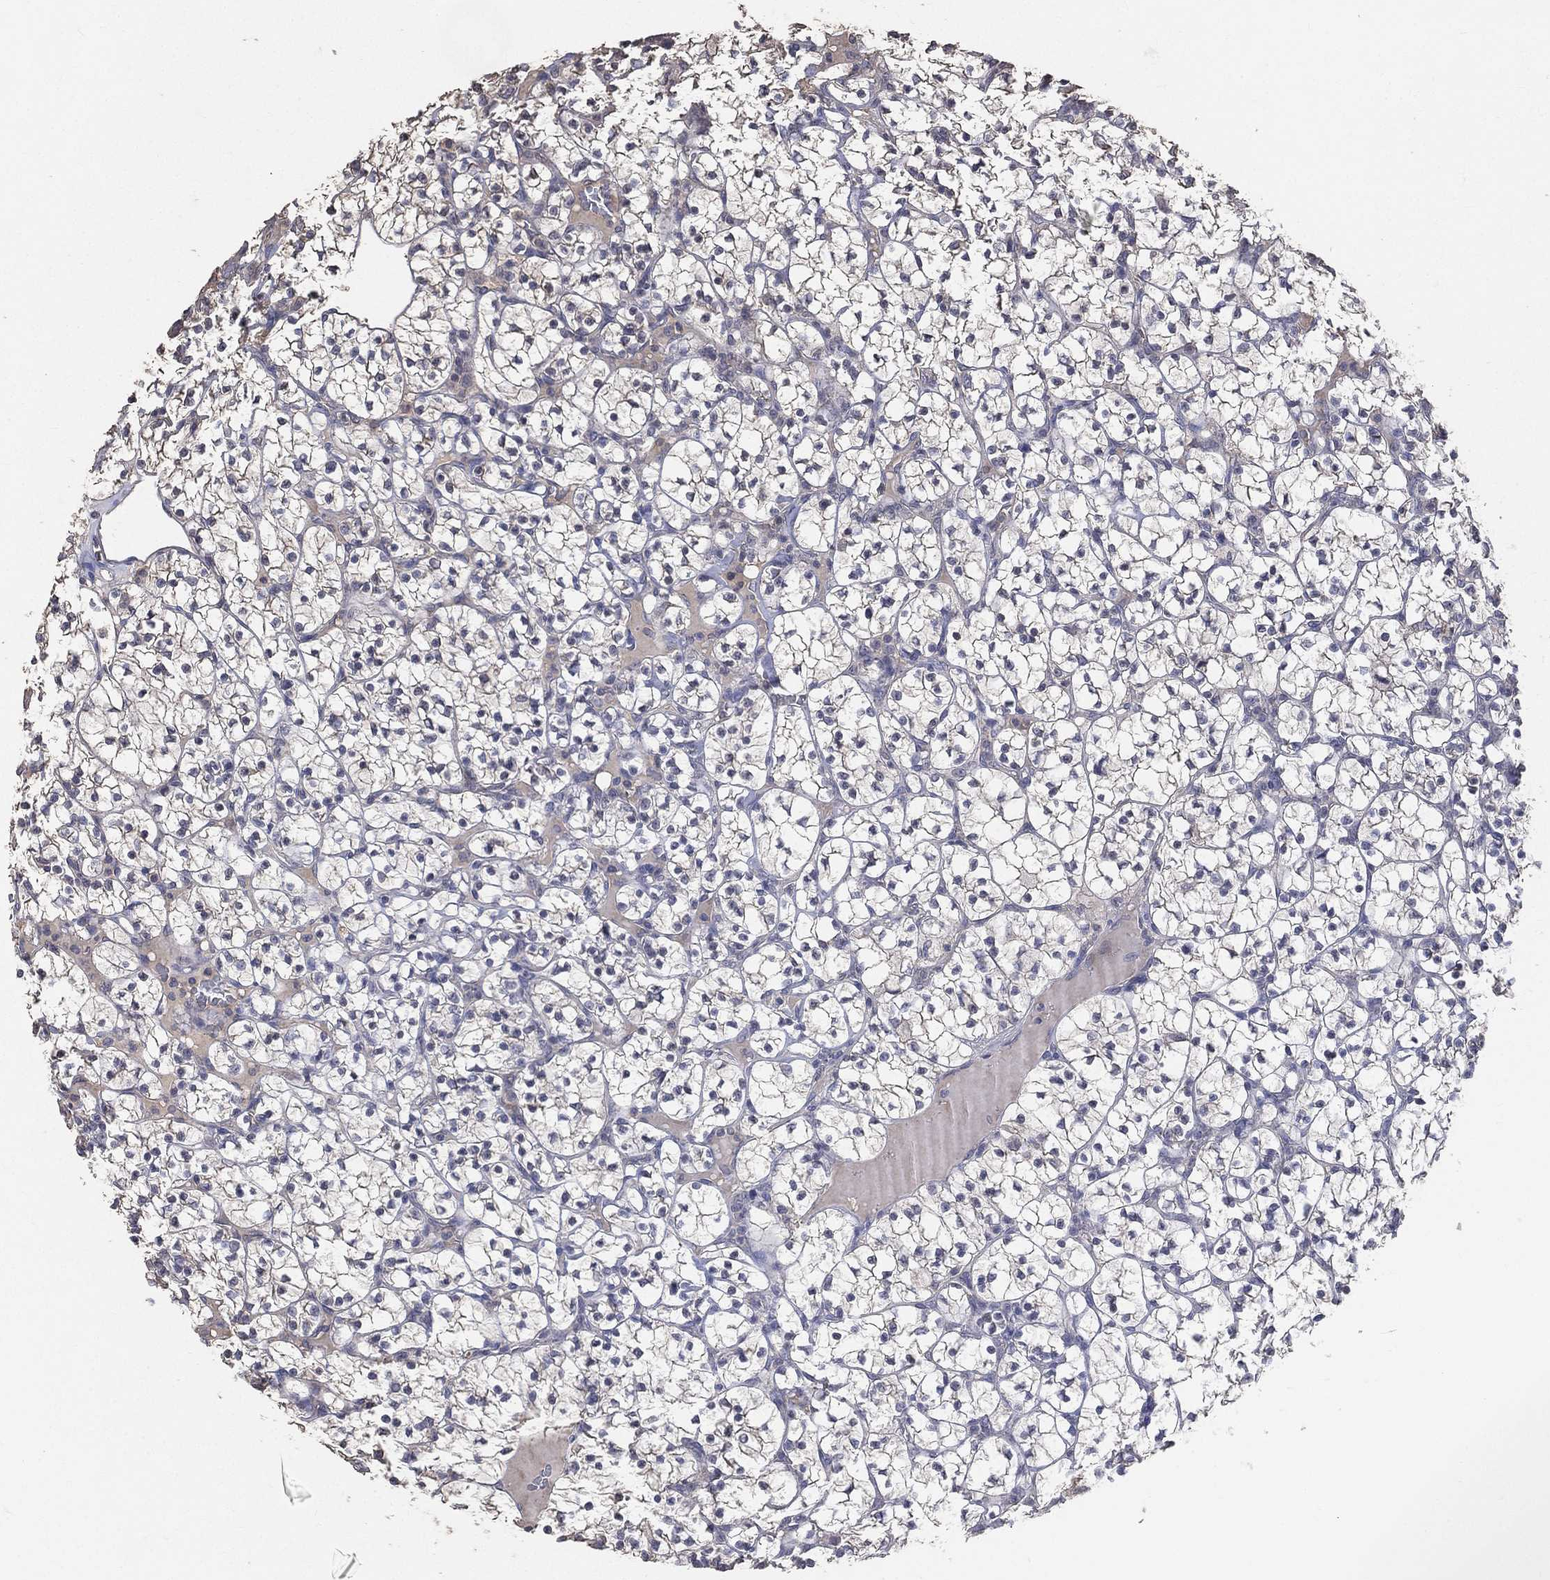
{"staining": {"intensity": "negative", "quantity": "none", "location": "none"}, "tissue": "renal cancer", "cell_type": "Tumor cells", "image_type": "cancer", "snomed": [{"axis": "morphology", "description": "Adenocarcinoma, NOS"}, {"axis": "topography", "description": "Kidney"}], "caption": "High power microscopy micrograph of an IHC micrograph of renal cancer (adenocarcinoma), revealing no significant staining in tumor cells. (Brightfield microscopy of DAB immunohistochemistry (IHC) at high magnification).", "gene": "SNAP25", "patient": {"sex": "female", "age": 89}}